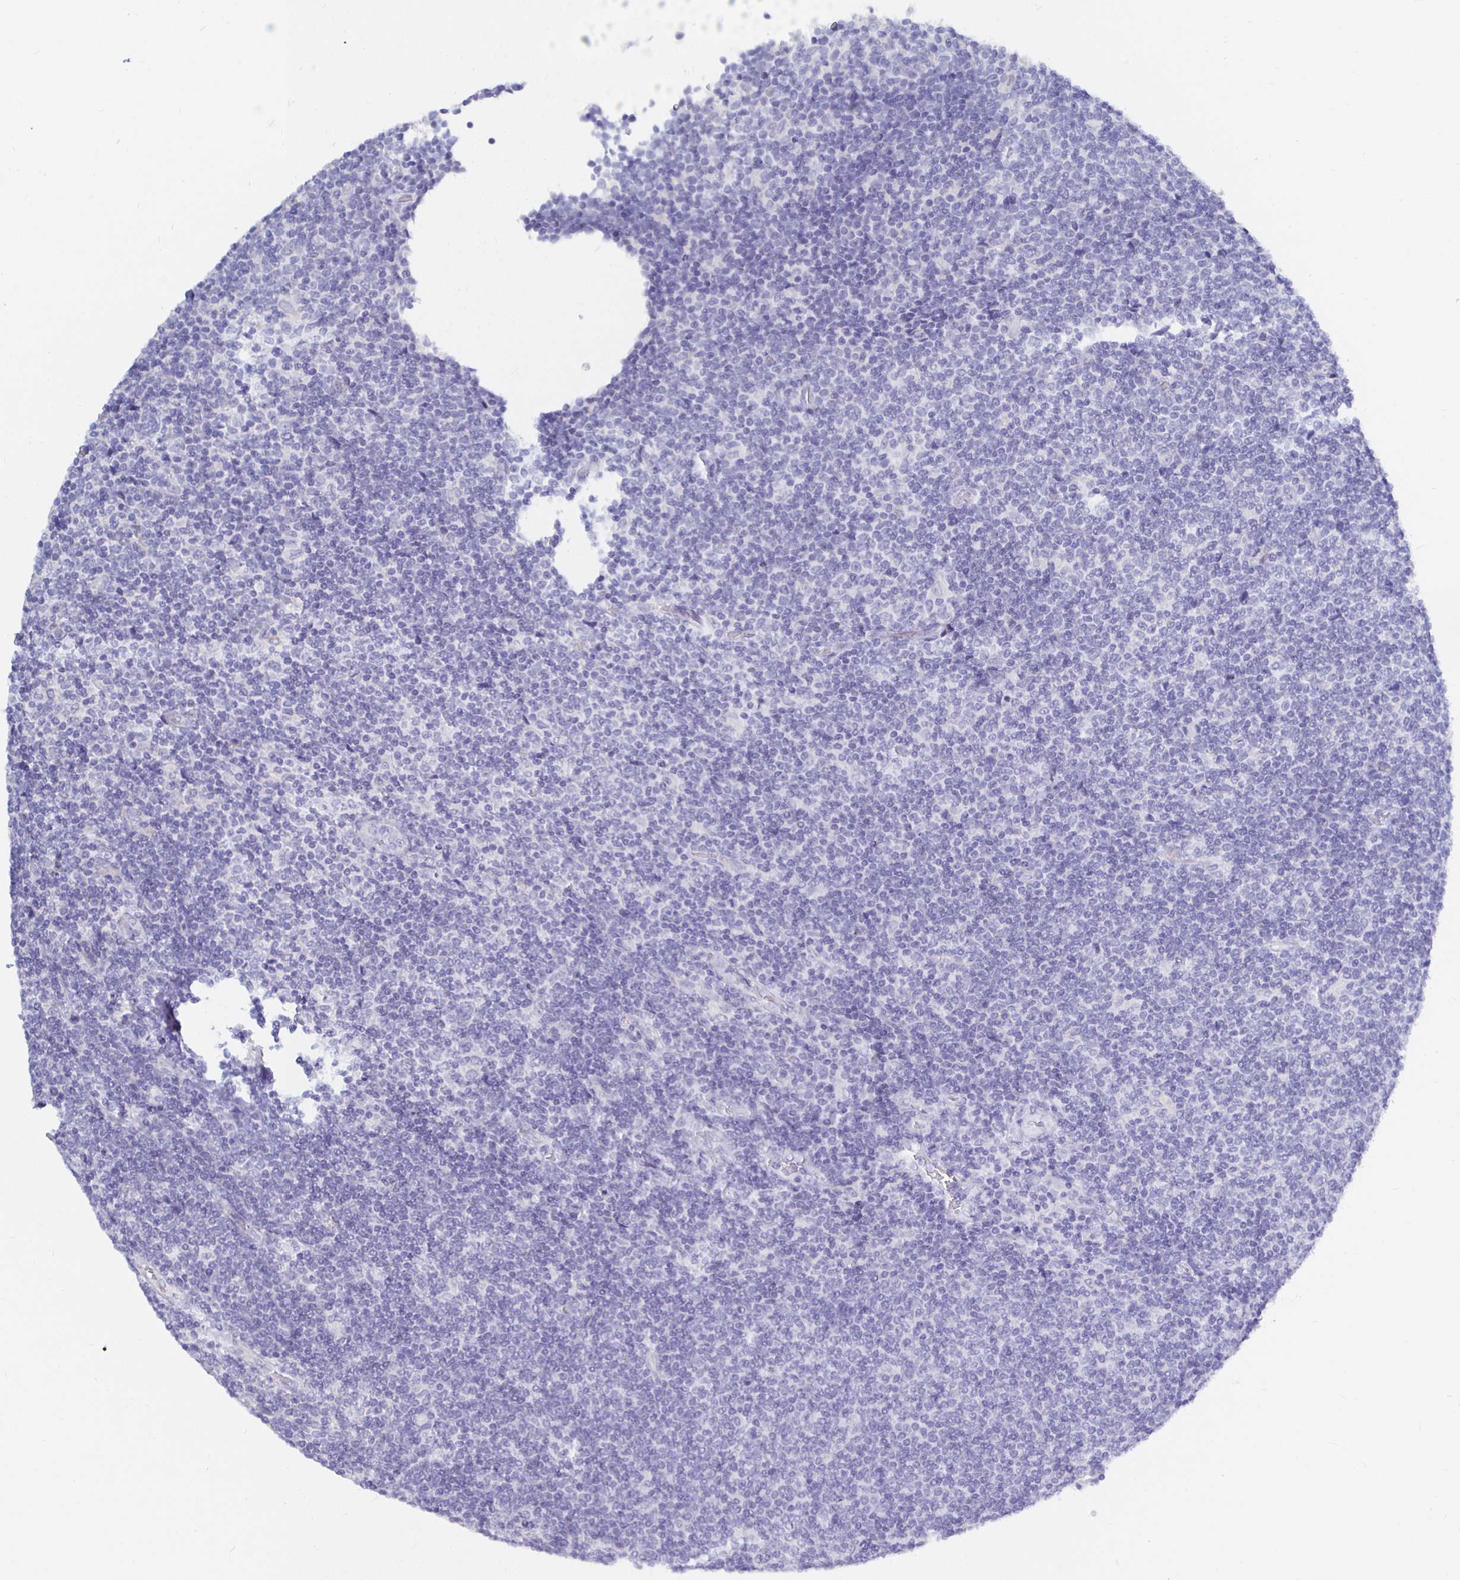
{"staining": {"intensity": "negative", "quantity": "none", "location": "none"}, "tissue": "lymphoma", "cell_type": "Tumor cells", "image_type": "cancer", "snomed": [{"axis": "morphology", "description": "Malignant lymphoma, non-Hodgkin's type, Low grade"}, {"axis": "topography", "description": "Lymph node"}], "caption": "Immunohistochemical staining of malignant lymphoma, non-Hodgkin's type (low-grade) displays no significant expression in tumor cells.", "gene": "UMOD", "patient": {"sex": "male", "age": 52}}